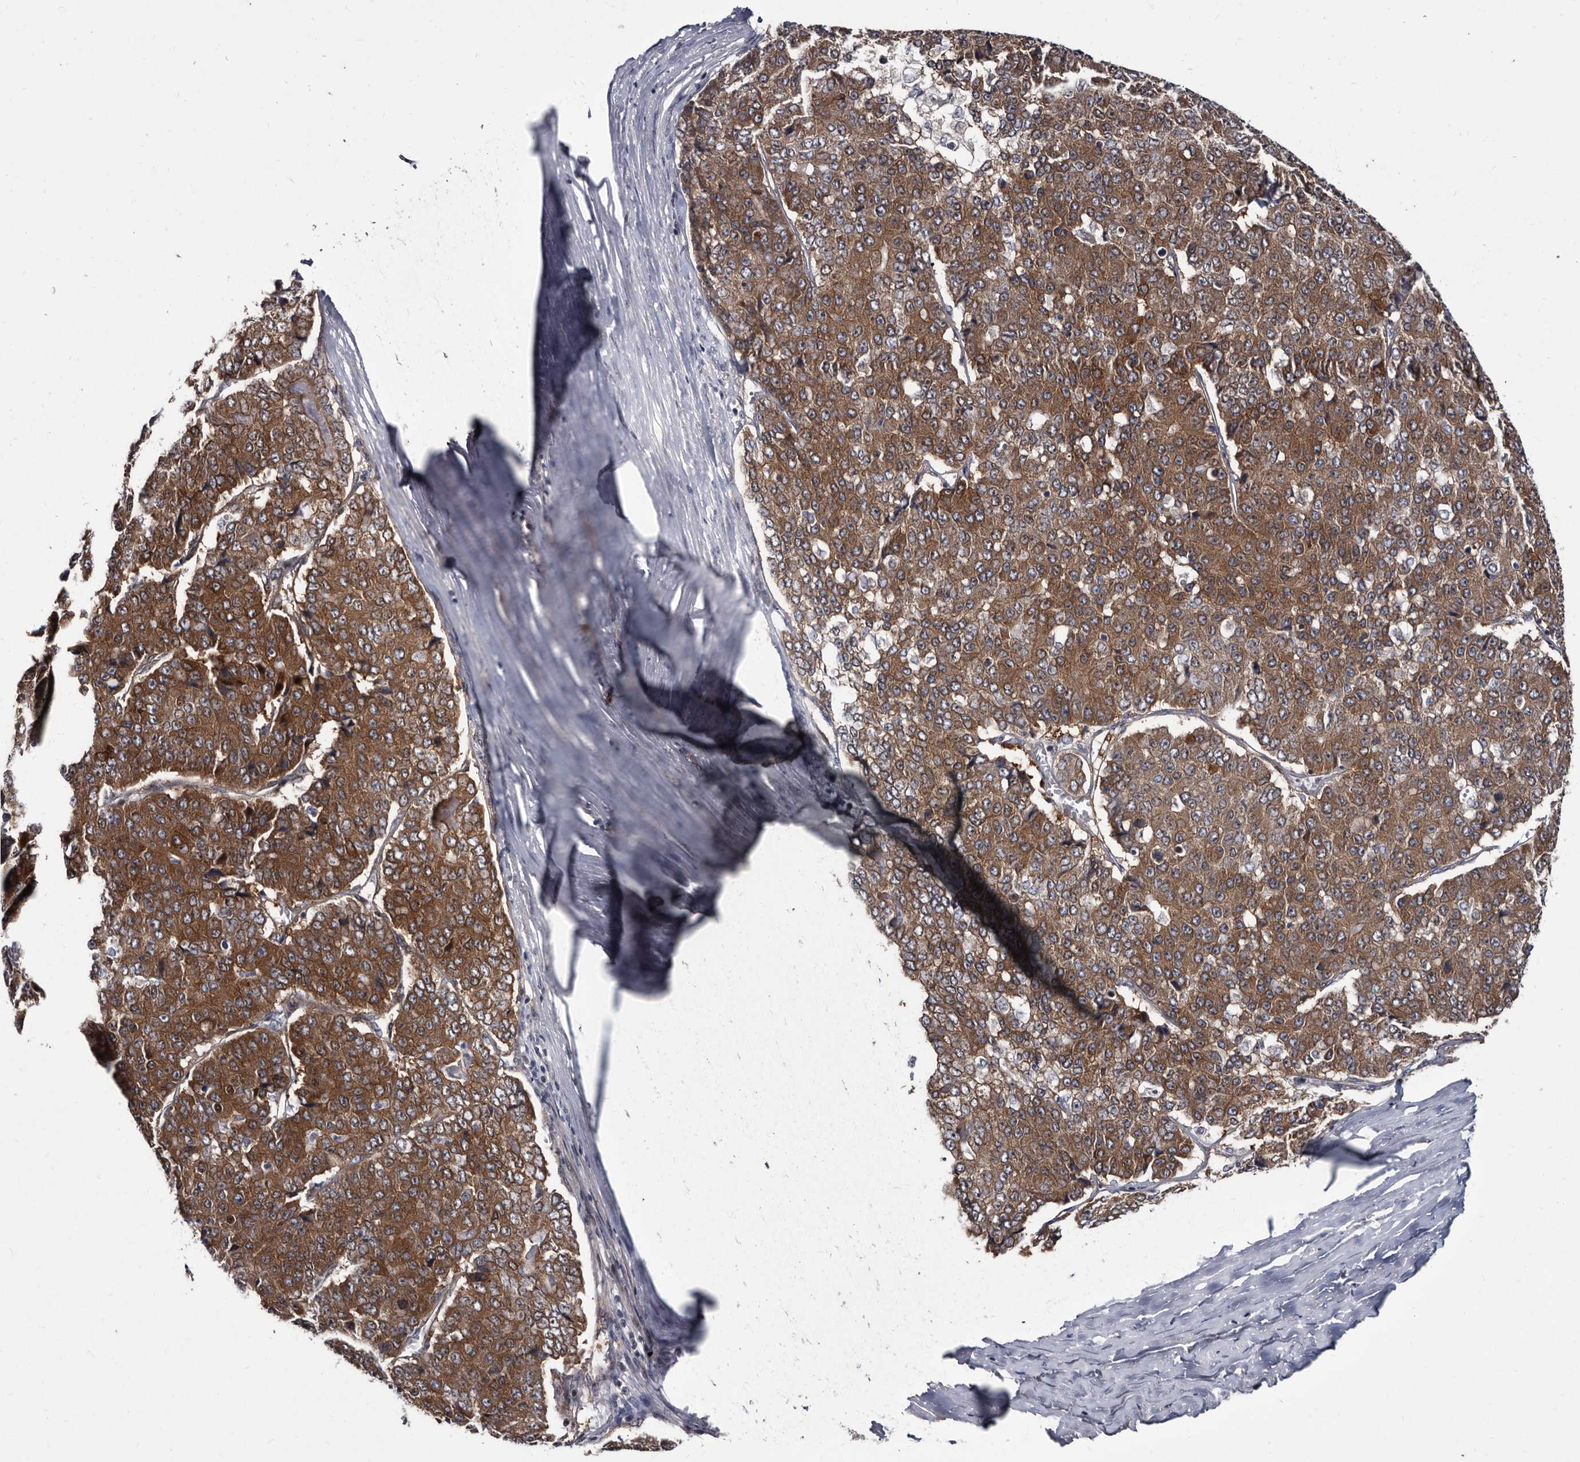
{"staining": {"intensity": "moderate", "quantity": ">75%", "location": "cytoplasmic/membranous"}, "tissue": "pancreatic cancer", "cell_type": "Tumor cells", "image_type": "cancer", "snomed": [{"axis": "morphology", "description": "Adenocarcinoma, NOS"}, {"axis": "topography", "description": "Pancreas"}], "caption": "Protein expression analysis of pancreatic adenocarcinoma reveals moderate cytoplasmic/membranous staining in about >75% of tumor cells.", "gene": "ABCF2", "patient": {"sex": "male", "age": 50}}